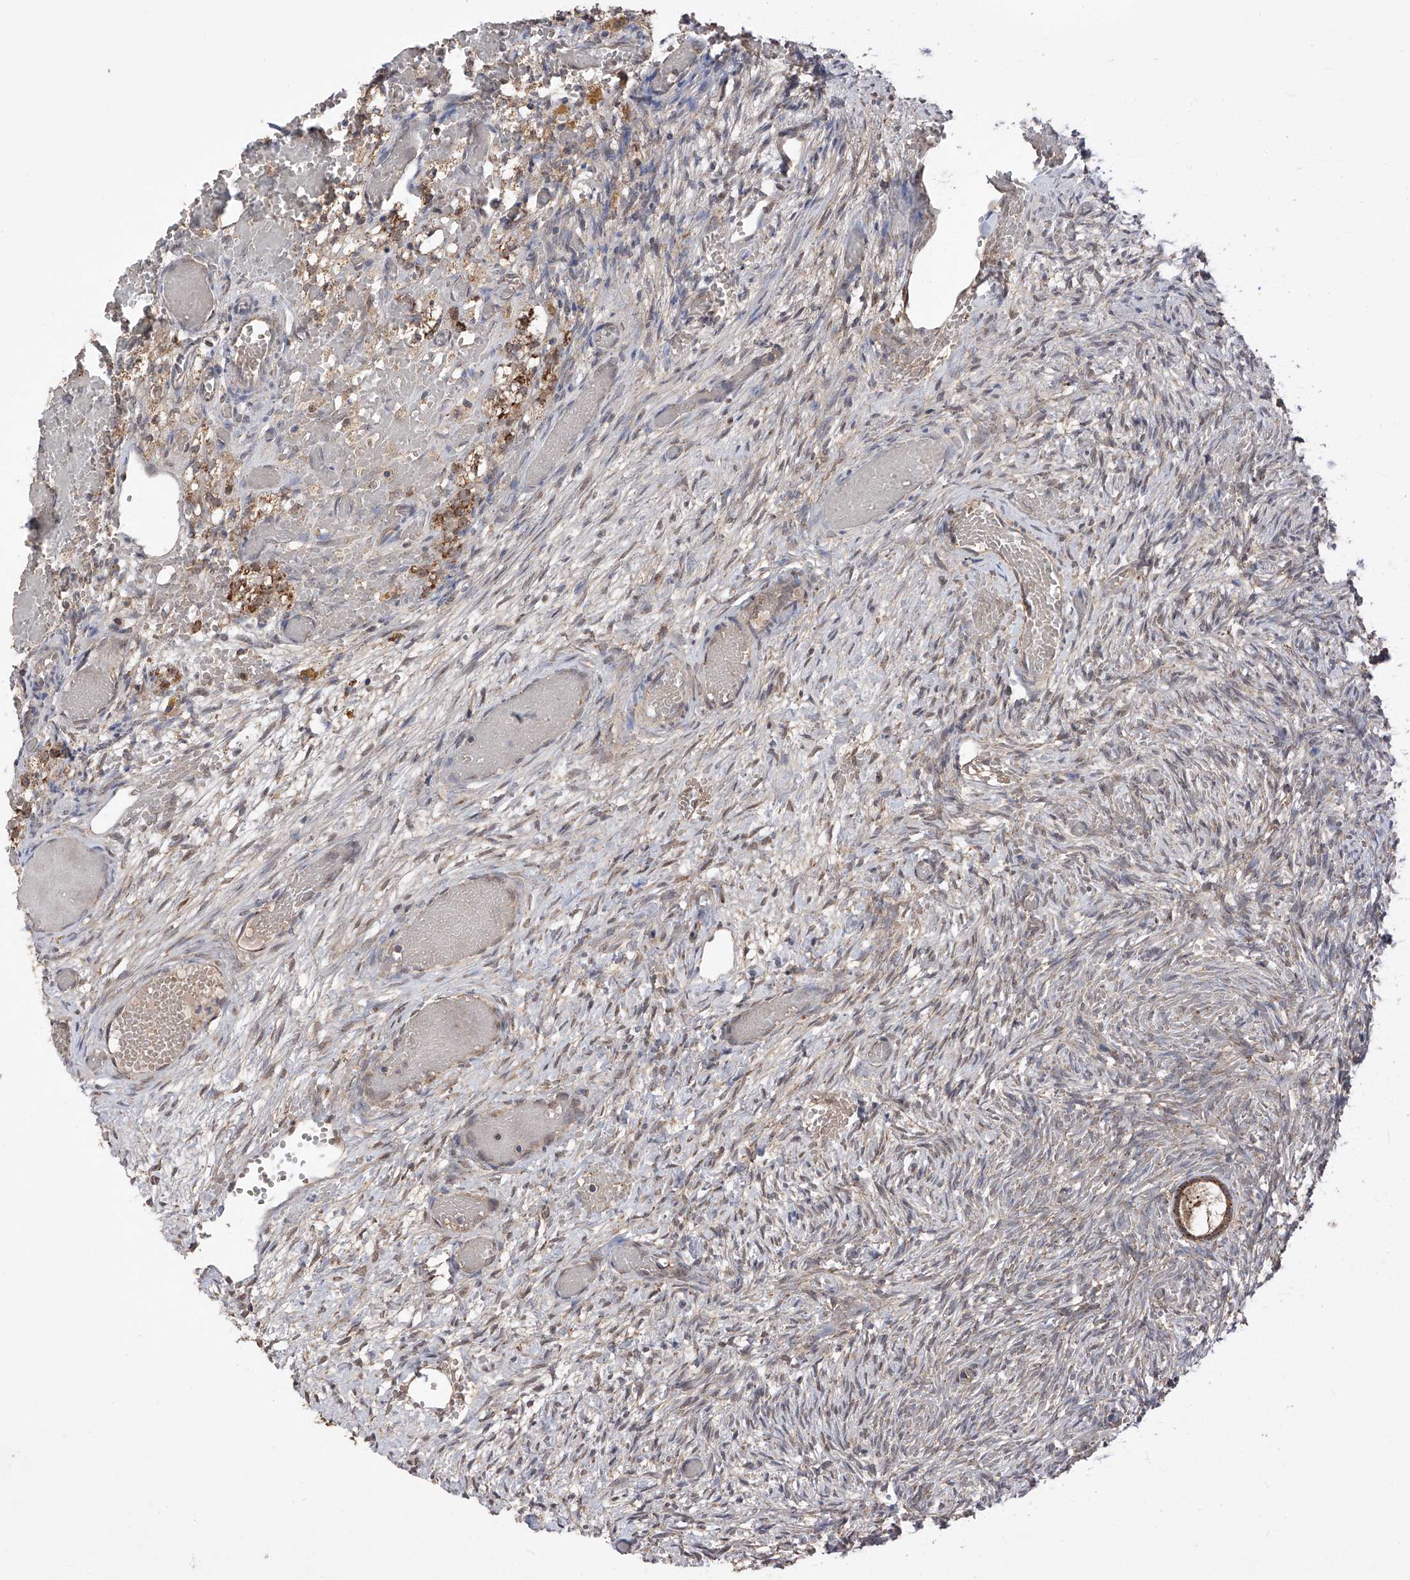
{"staining": {"intensity": "moderate", "quantity": ">75%", "location": "cytoplasmic/membranous"}, "tissue": "ovary", "cell_type": "Follicle cells", "image_type": "normal", "snomed": [{"axis": "morphology", "description": "Adenocarcinoma, NOS"}, {"axis": "topography", "description": "Endometrium"}], "caption": "Protein staining shows moderate cytoplasmic/membranous staining in approximately >75% of follicle cells in unremarkable ovary. (IHC, brightfield microscopy, high magnification).", "gene": "SDHAF4", "patient": {"sex": "female", "age": 32}}